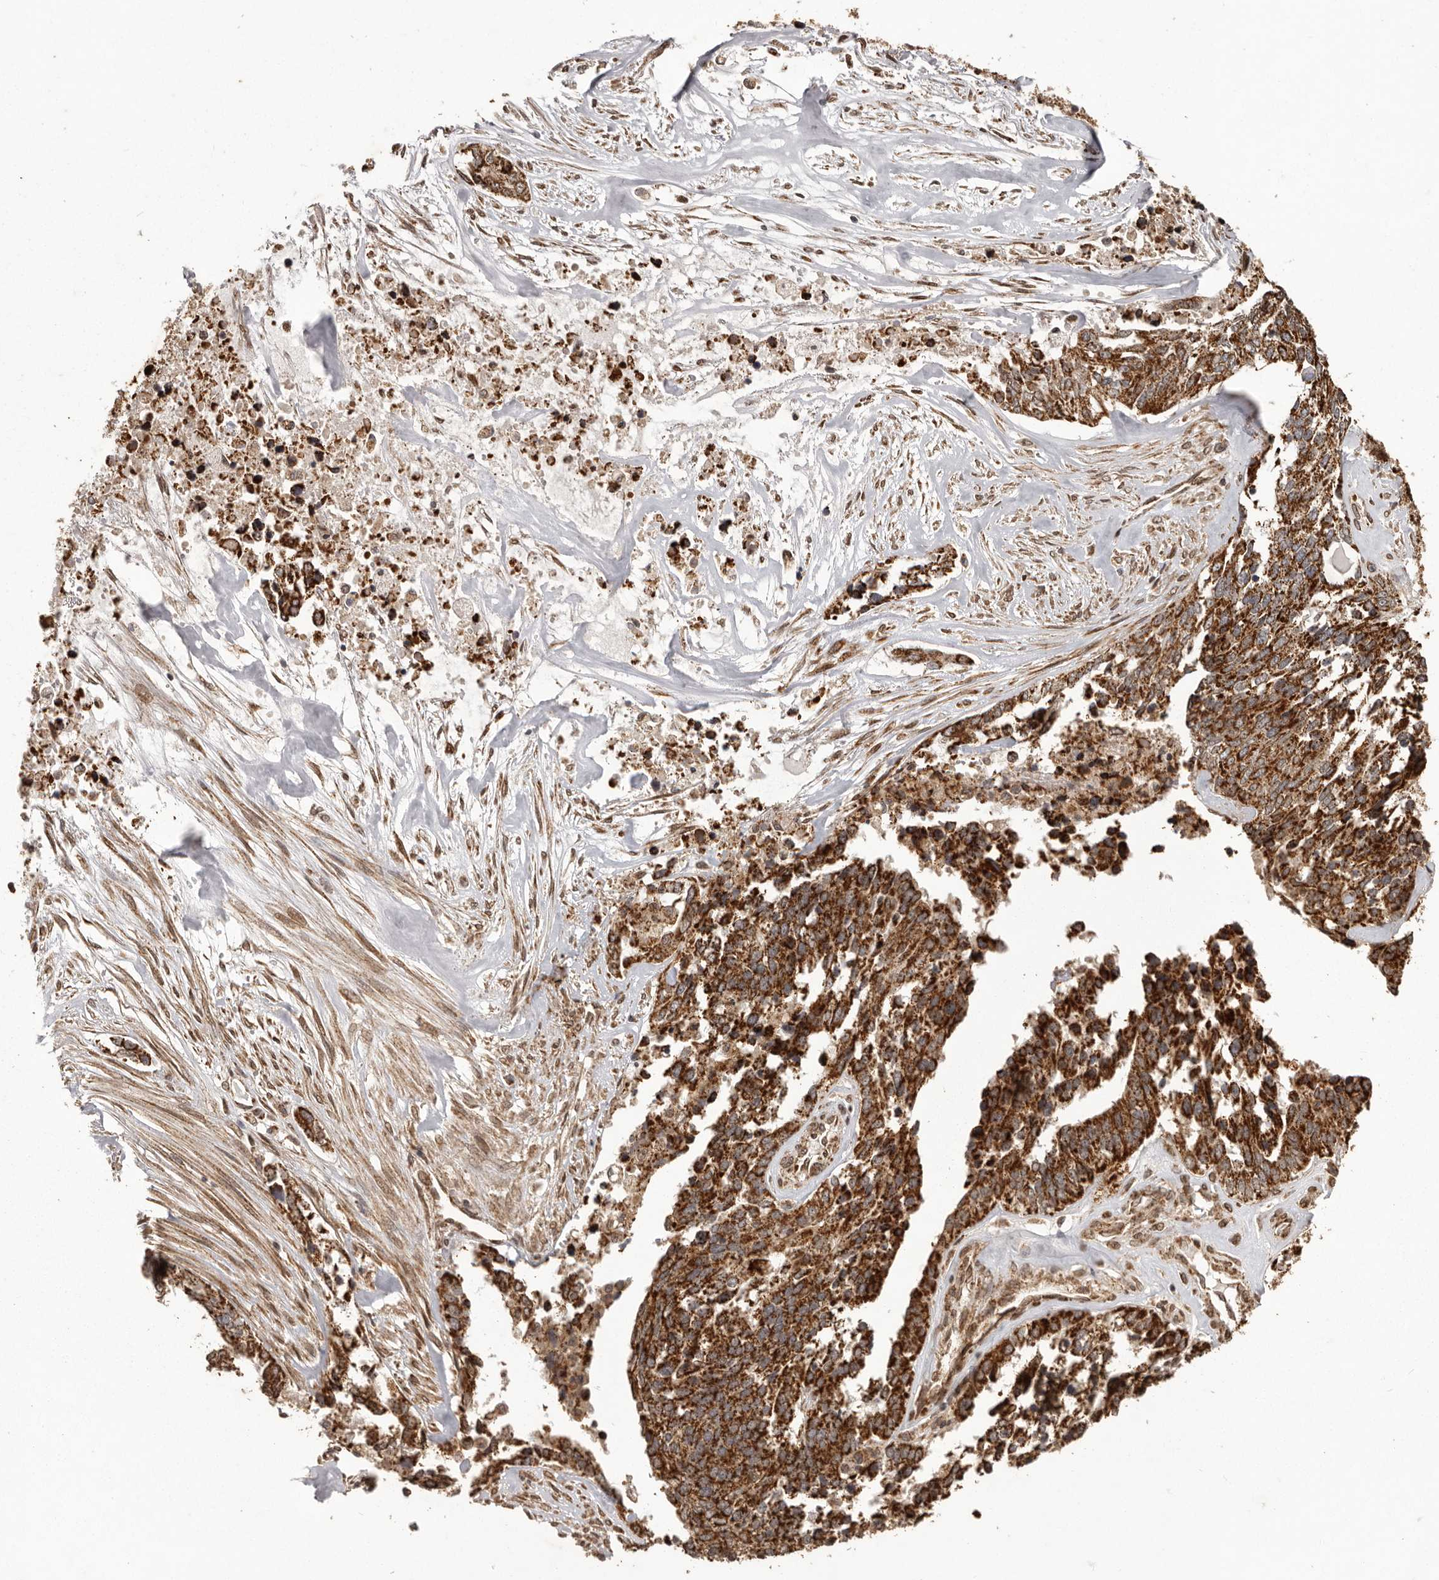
{"staining": {"intensity": "strong", "quantity": ">75%", "location": "cytoplasmic/membranous"}, "tissue": "ovarian cancer", "cell_type": "Tumor cells", "image_type": "cancer", "snomed": [{"axis": "morphology", "description": "Cystadenocarcinoma, serous, NOS"}, {"axis": "topography", "description": "Ovary"}], "caption": "This photomicrograph shows ovarian serous cystadenocarcinoma stained with immunohistochemistry to label a protein in brown. The cytoplasmic/membranous of tumor cells show strong positivity for the protein. Nuclei are counter-stained blue.", "gene": "CHRM2", "patient": {"sex": "female", "age": 44}}